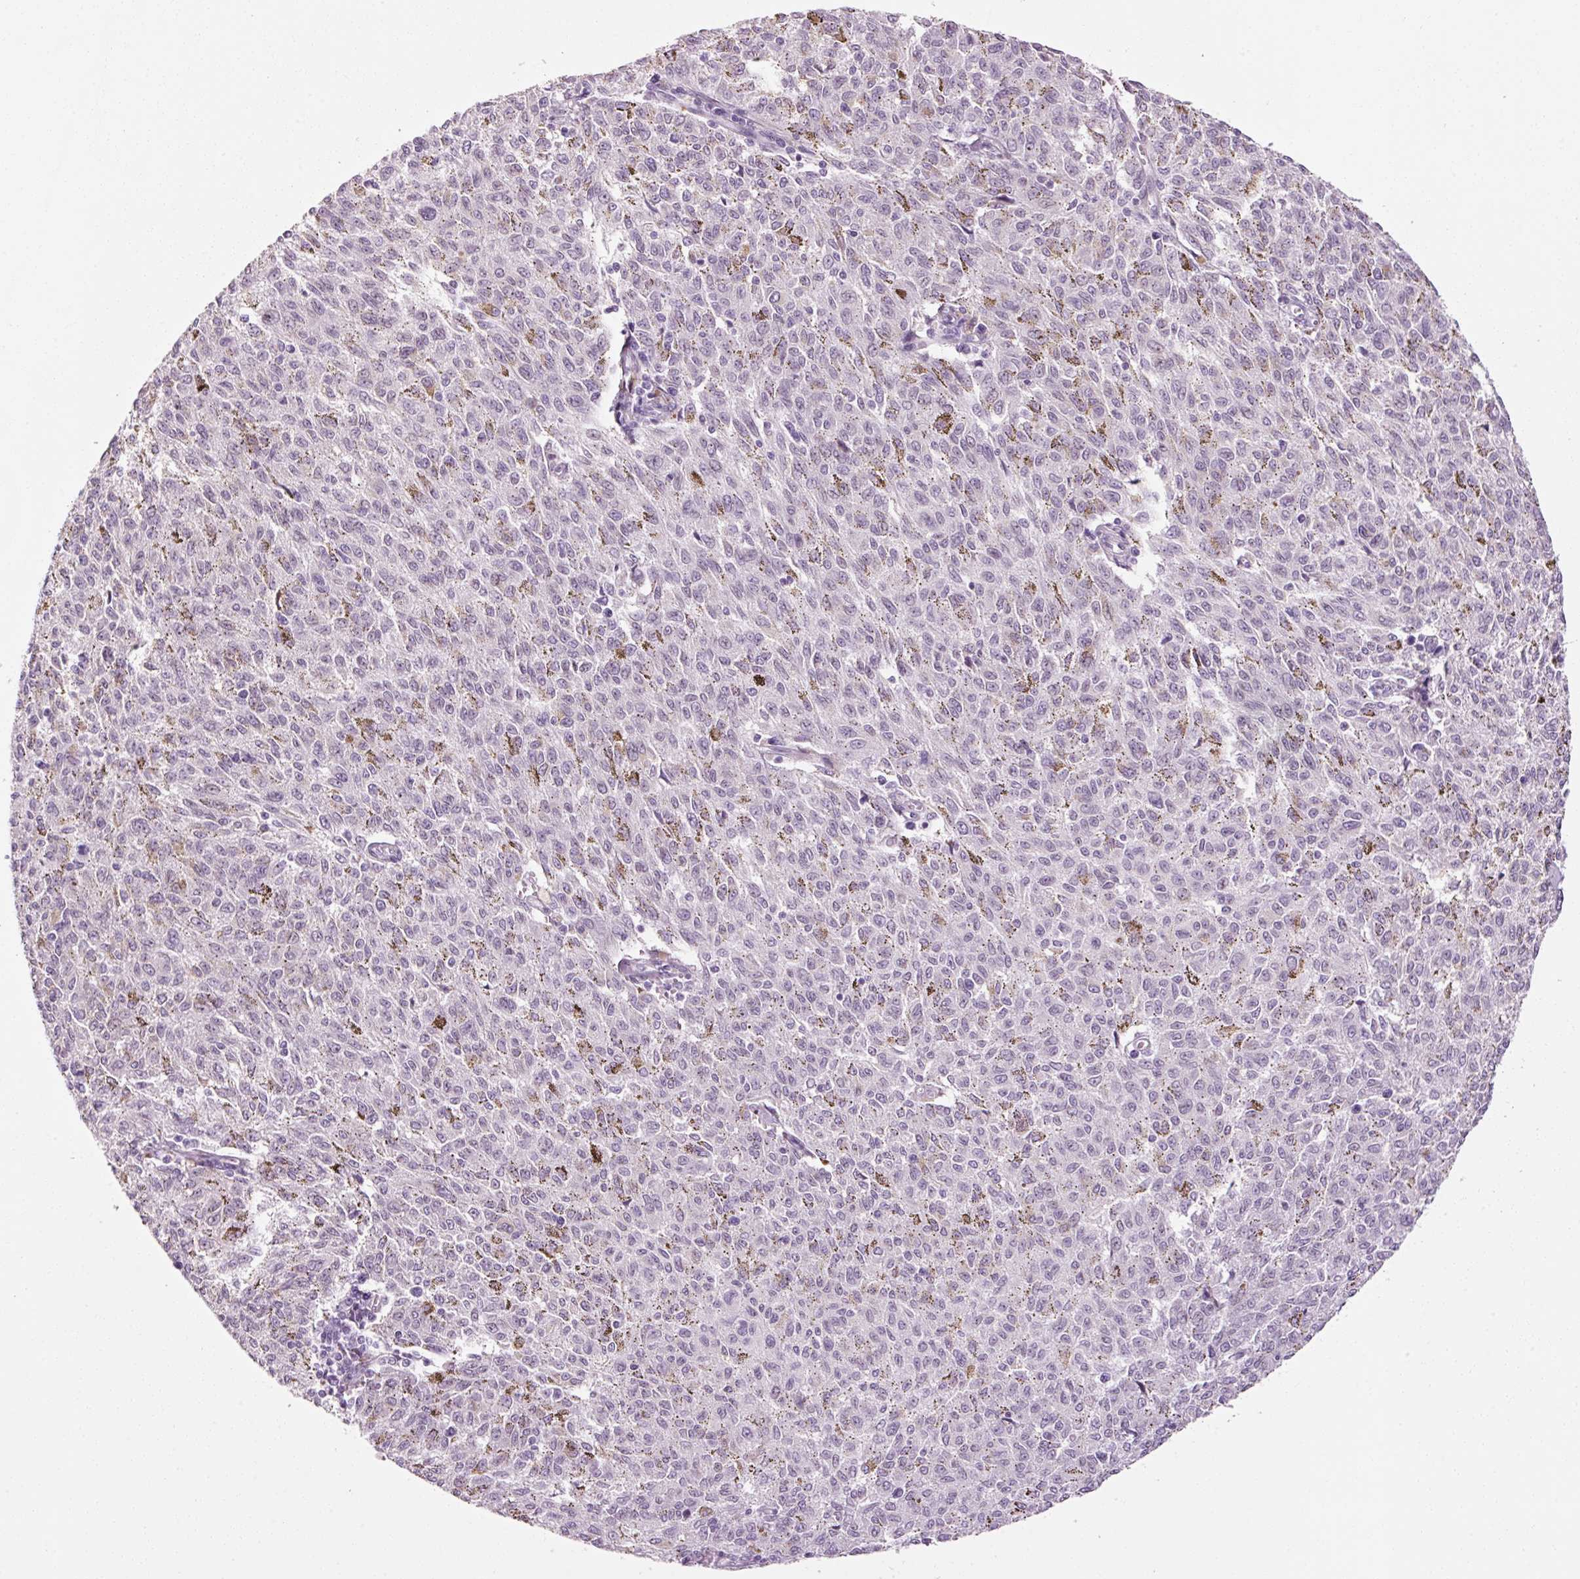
{"staining": {"intensity": "negative", "quantity": "none", "location": "none"}, "tissue": "melanoma", "cell_type": "Tumor cells", "image_type": "cancer", "snomed": [{"axis": "morphology", "description": "Malignant melanoma, NOS"}, {"axis": "topography", "description": "Skin"}], "caption": "Tumor cells are negative for brown protein staining in malignant melanoma. Nuclei are stained in blue.", "gene": "ANKRD20A1", "patient": {"sex": "female", "age": 72}}